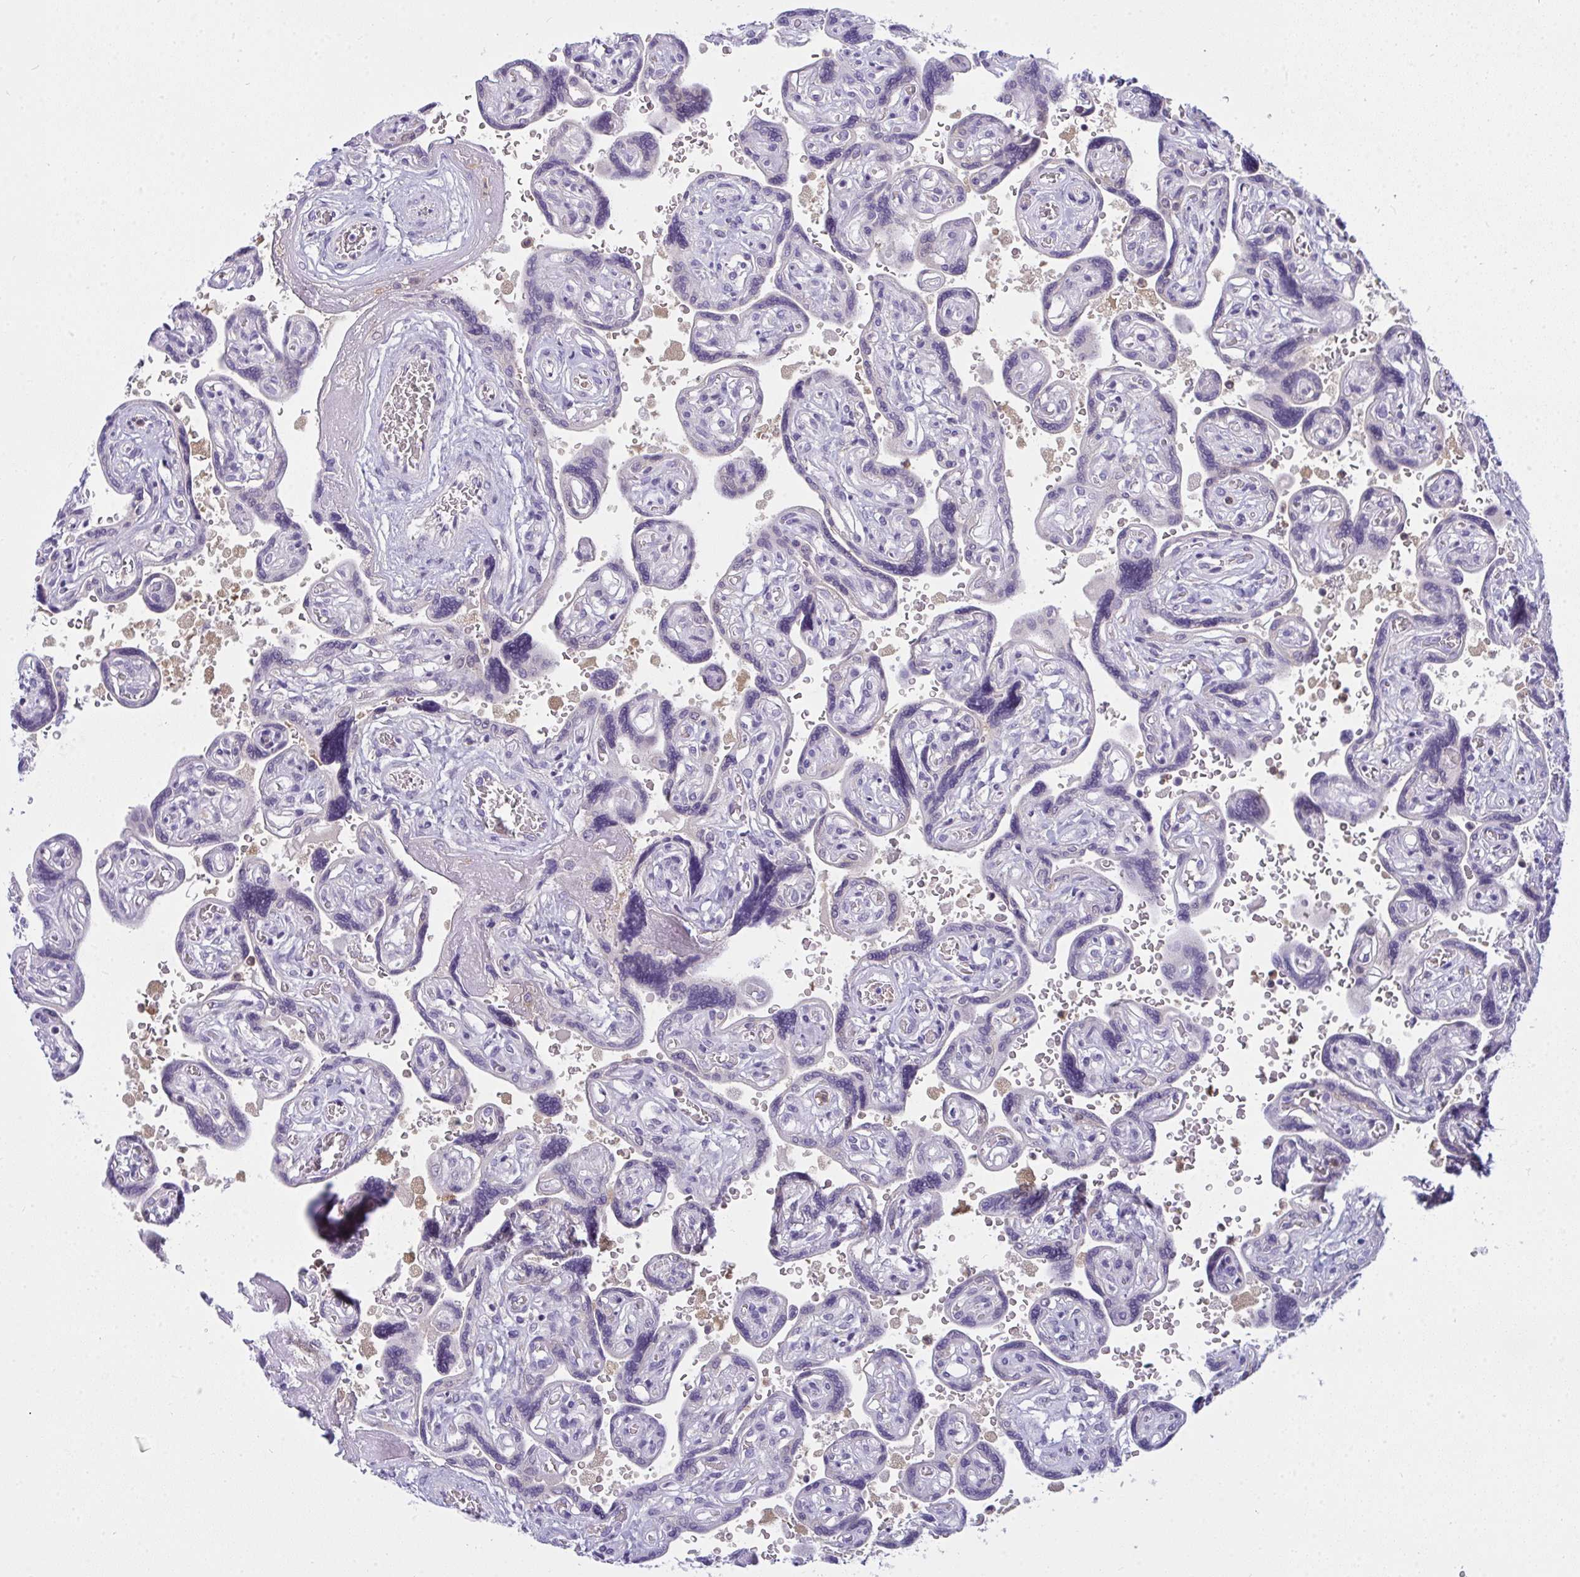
{"staining": {"intensity": "negative", "quantity": "none", "location": "none"}, "tissue": "placenta", "cell_type": "Trophoblastic cells", "image_type": "normal", "snomed": [{"axis": "morphology", "description": "Normal tissue, NOS"}, {"axis": "topography", "description": "Placenta"}], "caption": "A high-resolution photomicrograph shows IHC staining of benign placenta, which reveals no significant positivity in trophoblastic cells. (DAB immunohistochemistry visualized using brightfield microscopy, high magnification).", "gene": "SLC30A6", "patient": {"sex": "female", "age": 32}}